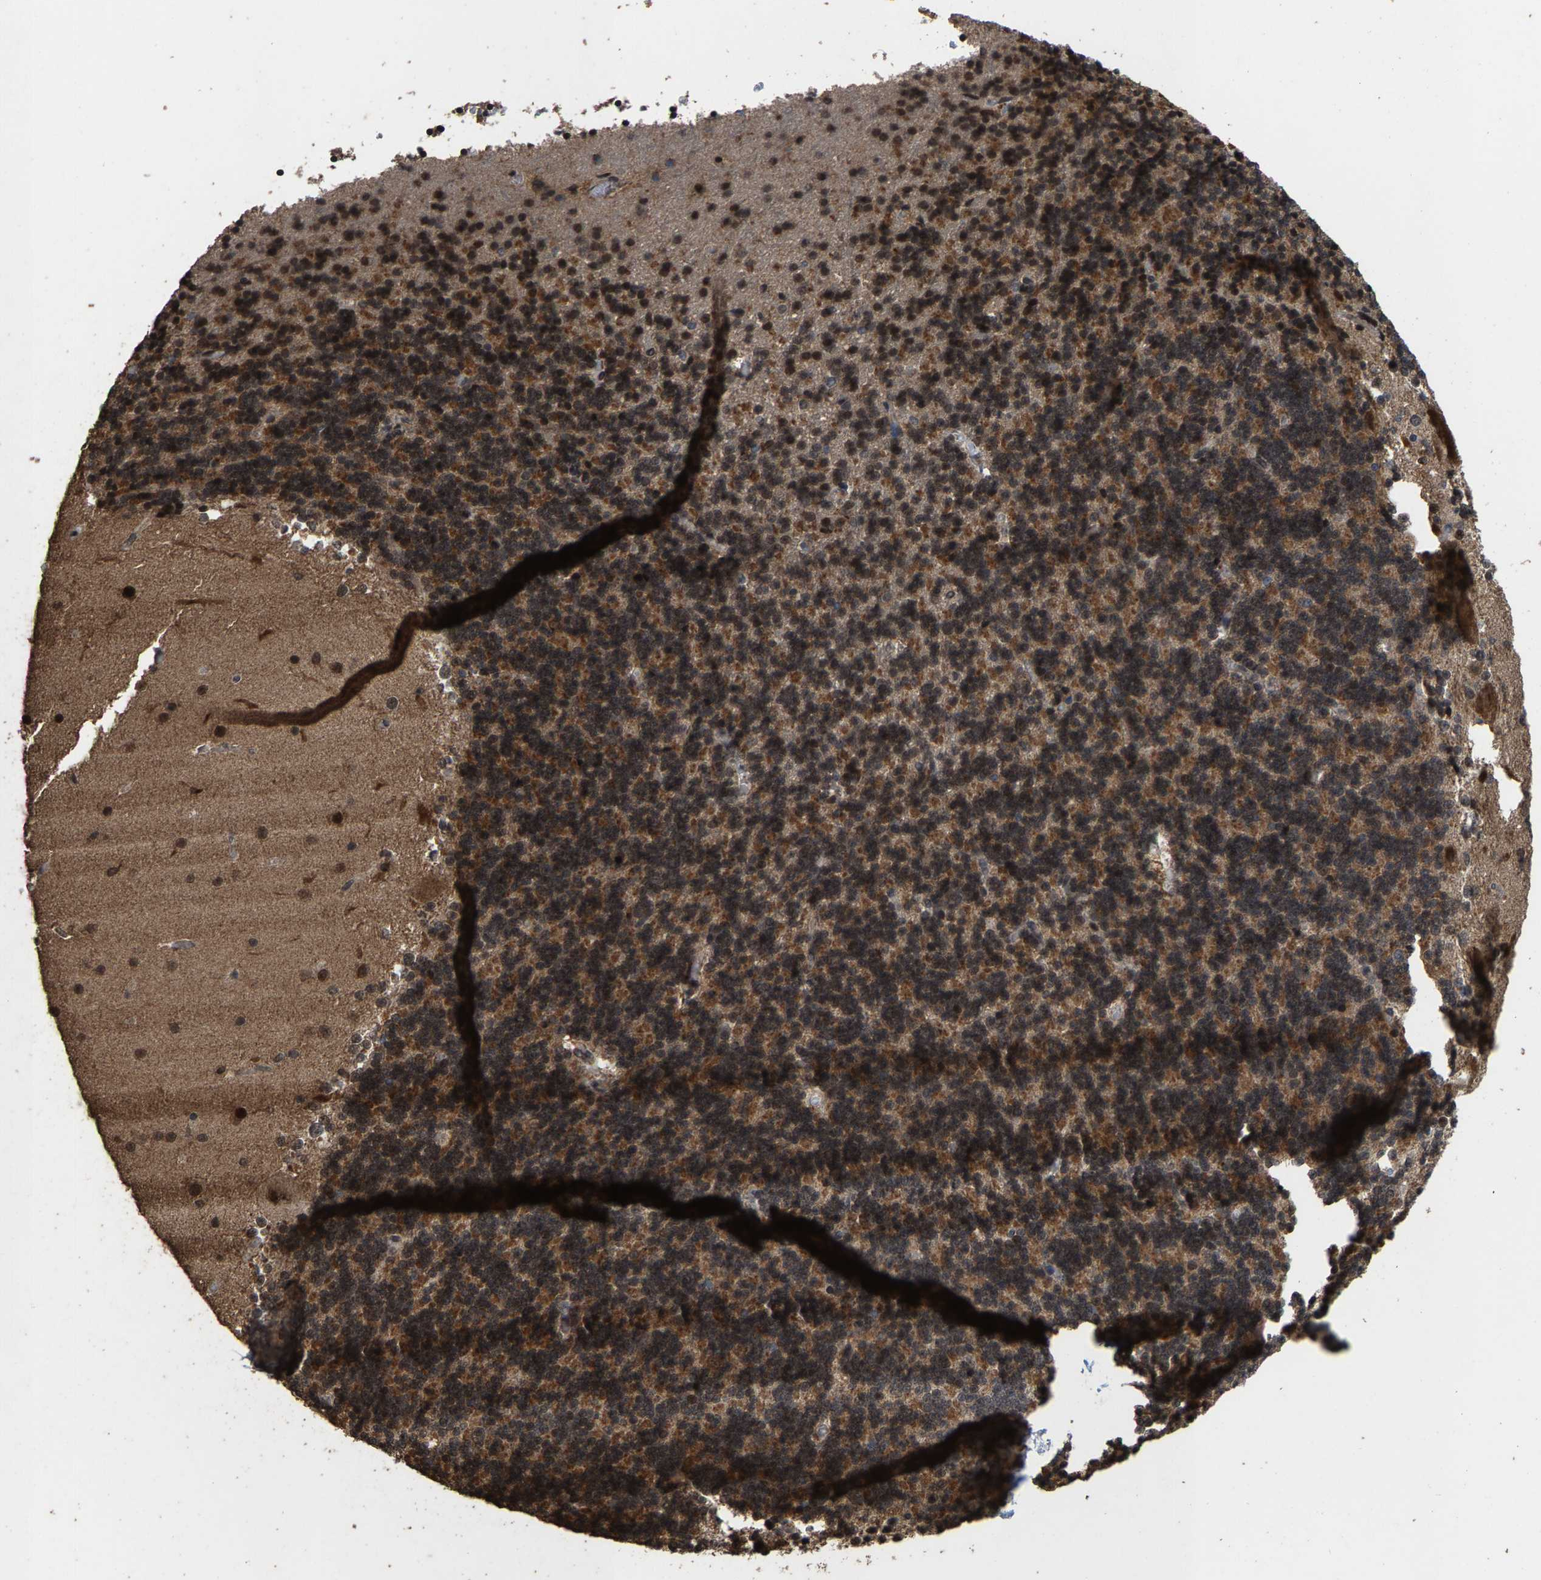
{"staining": {"intensity": "moderate", "quantity": "25%-75%", "location": "cytoplasmic/membranous,nuclear"}, "tissue": "cerebellum", "cell_type": "Cells in granular layer", "image_type": "normal", "snomed": [{"axis": "morphology", "description": "Normal tissue, NOS"}, {"axis": "topography", "description": "Cerebellum"}], "caption": "A brown stain highlights moderate cytoplasmic/membranous,nuclear positivity of a protein in cells in granular layer of benign human cerebellum. (IHC, brightfield microscopy, high magnification).", "gene": "HAUS6", "patient": {"sex": "female", "age": 19}}